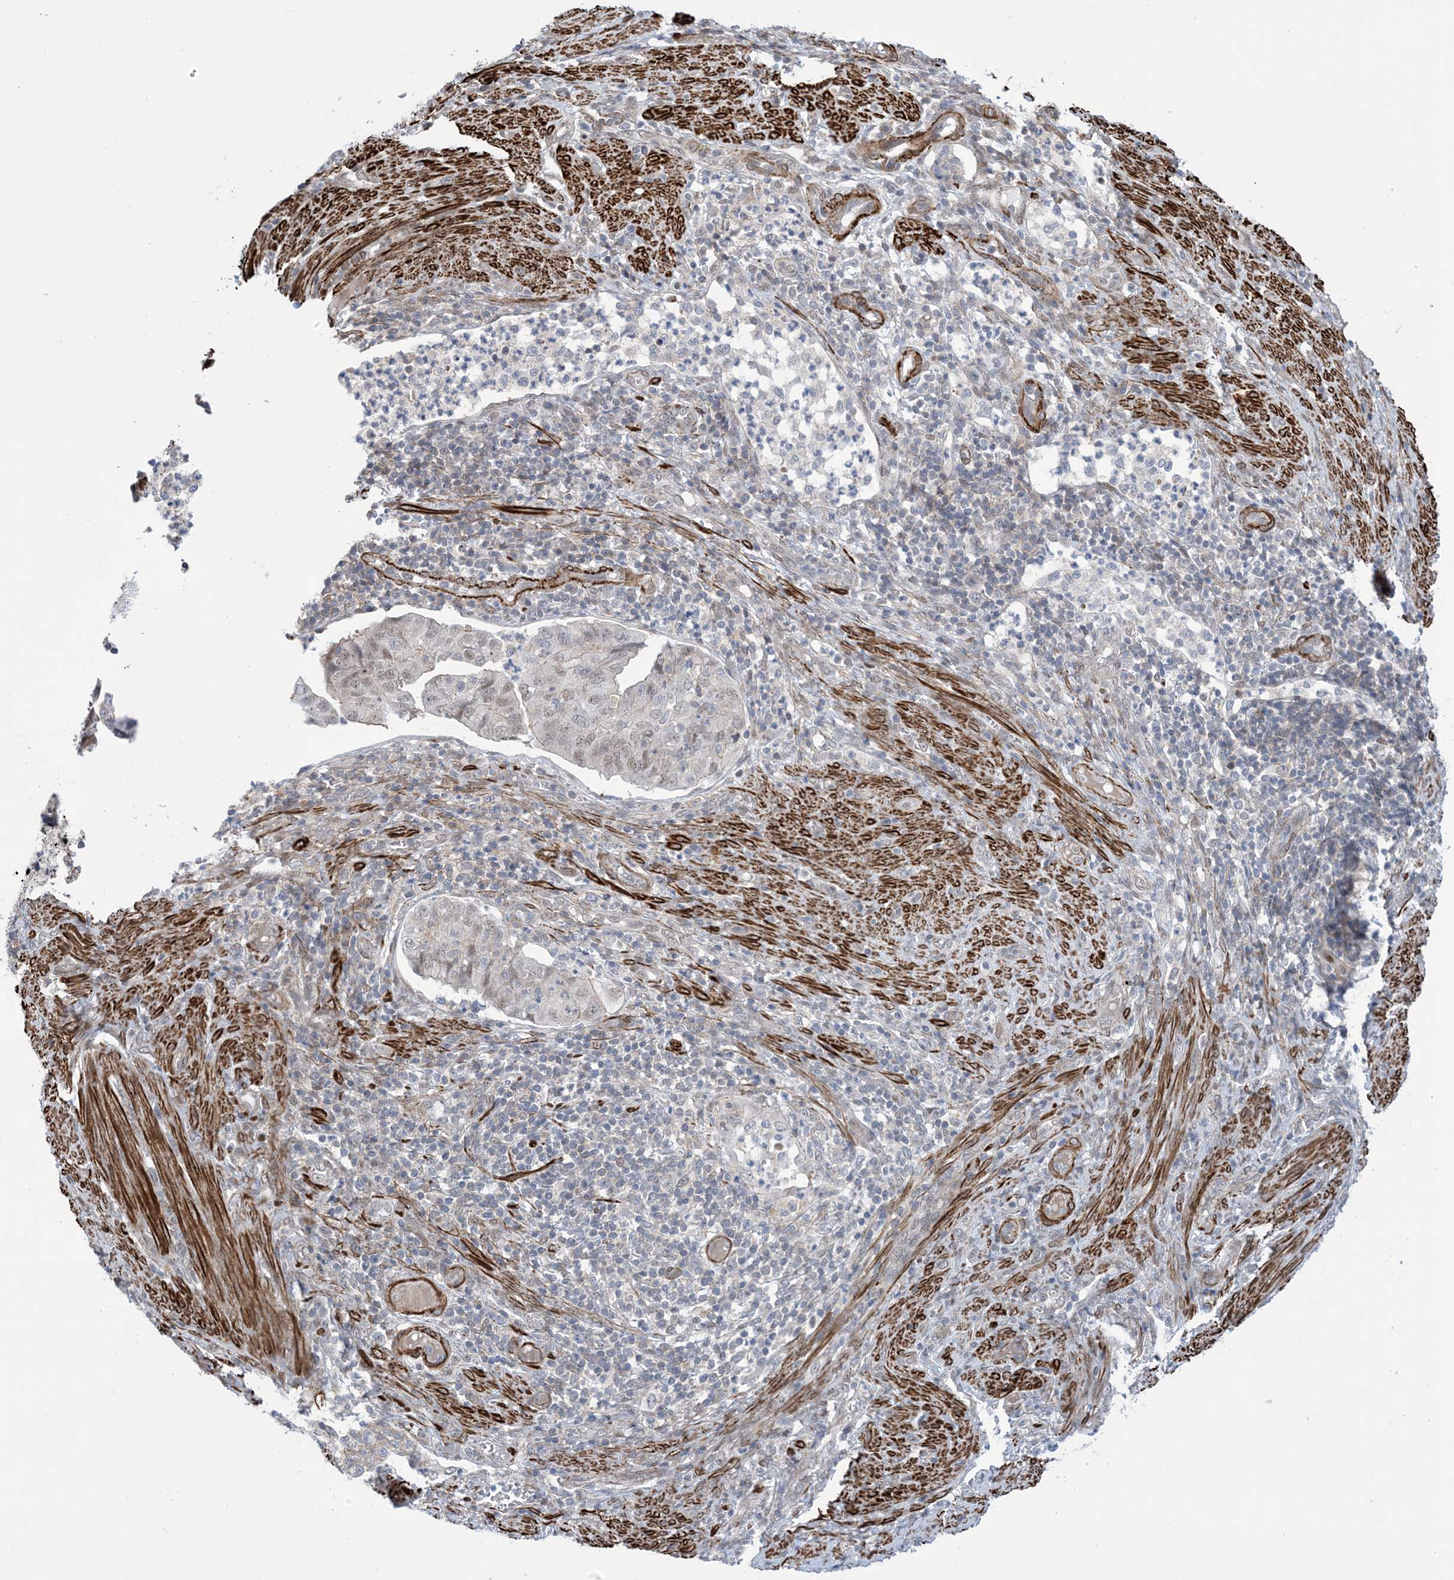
{"staining": {"intensity": "moderate", "quantity": "25%-75%", "location": "cytoplasmic/membranous,nuclear"}, "tissue": "endometrial cancer", "cell_type": "Tumor cells", "image_type": "cancer", "snomed": [{"axis": "morphology", "description": "Adenocarcinoma, NOS"}, {"axis": "topography", "description": "Endometrium"}], "caption": "Immunohistochemistry (IHC) image of neoplastic tissue: endometrial adenocarcinoma stained using immunohistochemistry demonstrates medium levels of moderate protein expression localized specifically in the cytoplasmic/membranous and nuclear of tumor cells, appearing as a cytoplasmic/membranous and nuclear brown color.", "gene": "ZNF8", "patient": {"sex": "female", "age": 51}}